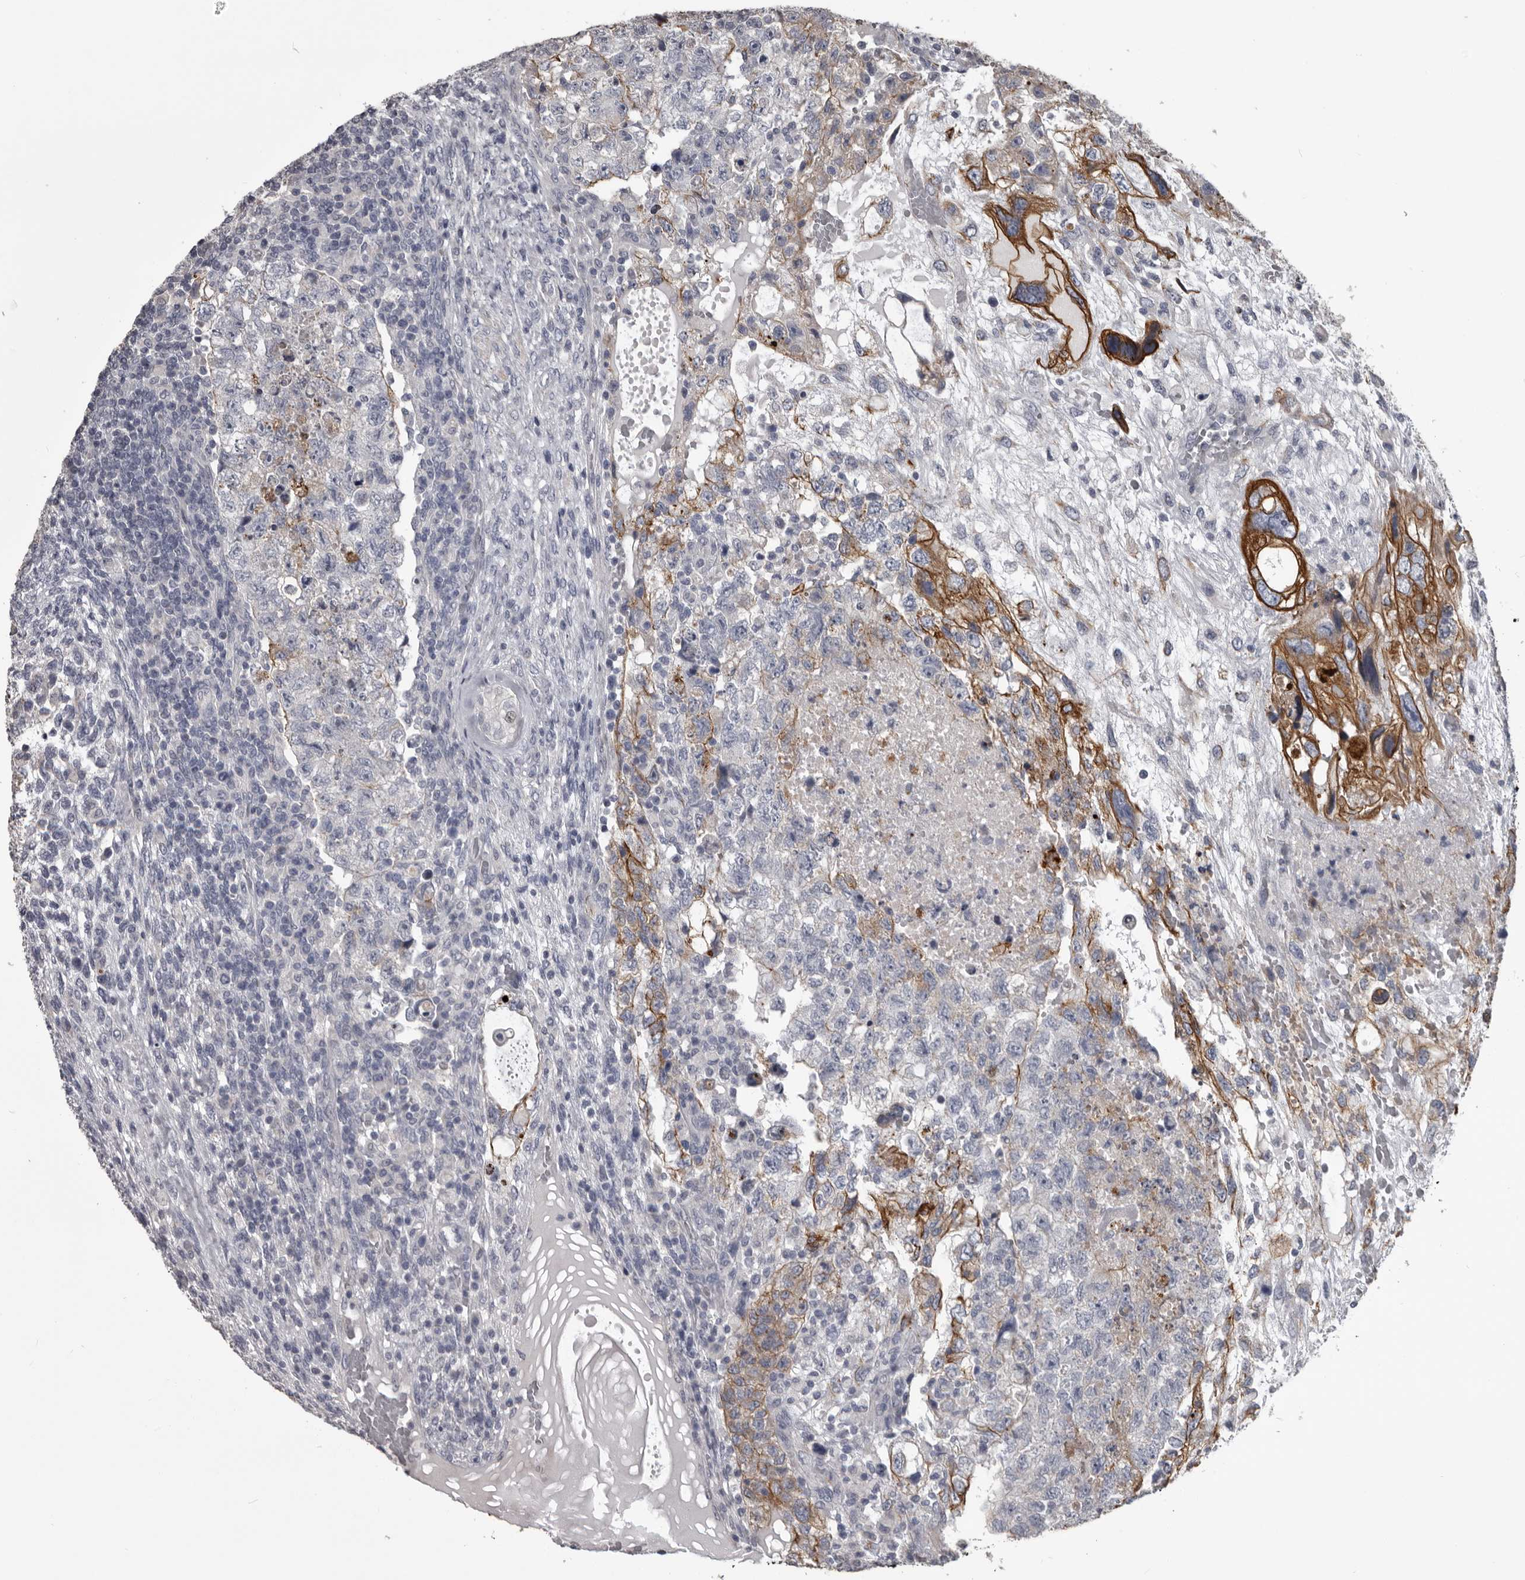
{"staining": {"intensity": "strong", "quantity": "25%-75%", "location": "cytoplasmic/membranous"}, "tissue": "testis cancer", "cell_type": "Tumor cells", "image_type": "cancer", "snomed": [{"axis": "morphology", "description": "Carcinoma, Embryonal, NOS"}, {"axis": "topography", "description": "Testis"}], "caption": "Testis embryonal carcinoma tissue demonstrates strong cytoplasmic/membranous expression in about 25%-75% of tumor cells", "gene": "LPAR6", "patient": {"sex": "male", "age": 36}}